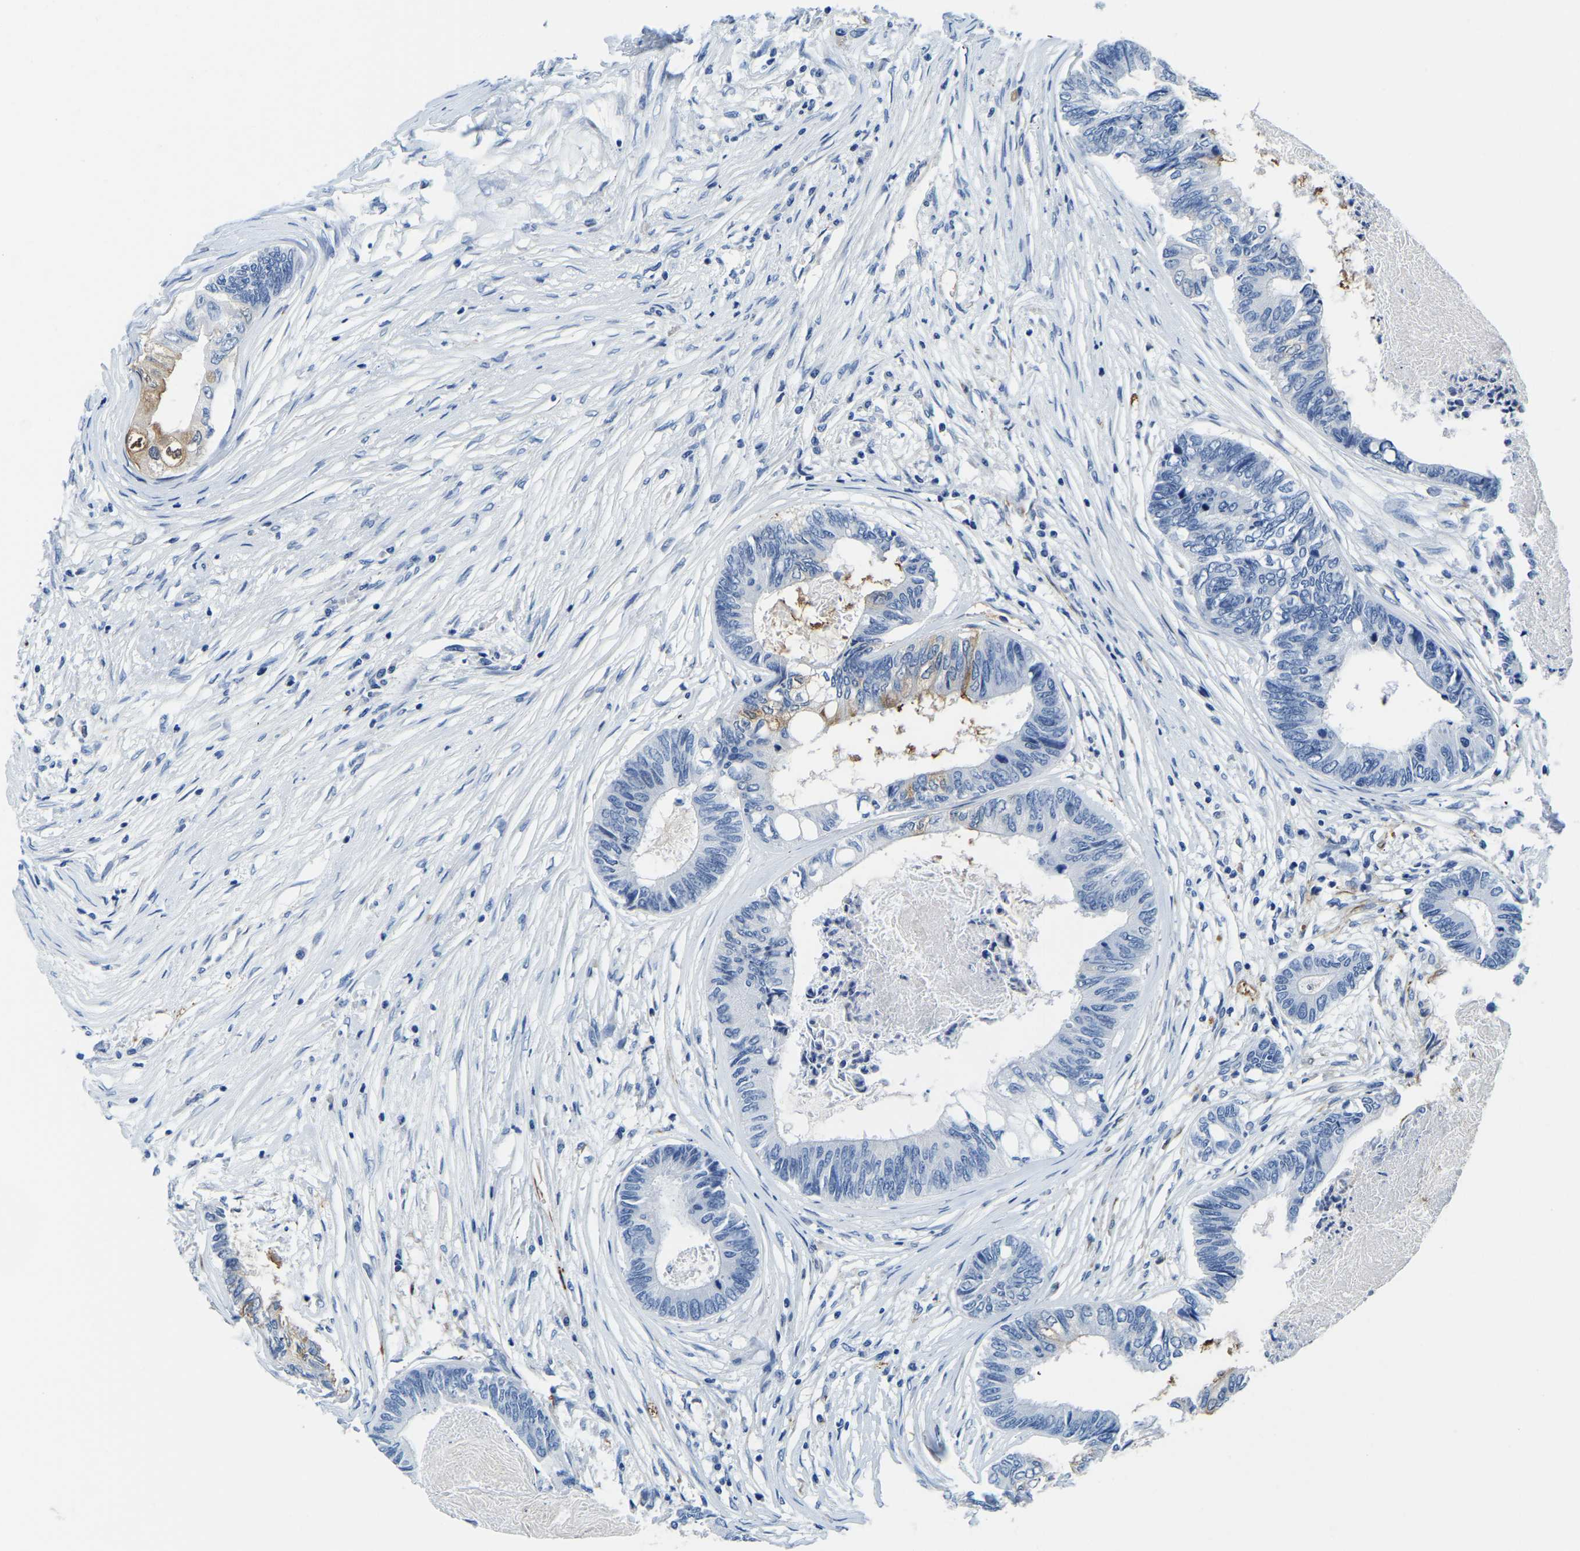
{"staining": {"intensity": "negative", "quantity": "none", "location": "none"}, "tissue": "colorectal cancer", "cell_type": "Tumor cells", "image_type": "cancer", "snomed": [{"axis": "morphology", "description": "Adenocarcinoma, NOS"}, {"axis": "topography", "description": "Rectum"}], "caption": "High magnification brightfield microscopy of colorectal cancer stained with DAB (3,3'-diaminobenzidine) (brown) and counterstained with hematoxylin (blue): tumor cells show no significant positivity.", "gene": "MS4A3", "patient": {"sex": "male", "age": 63}}